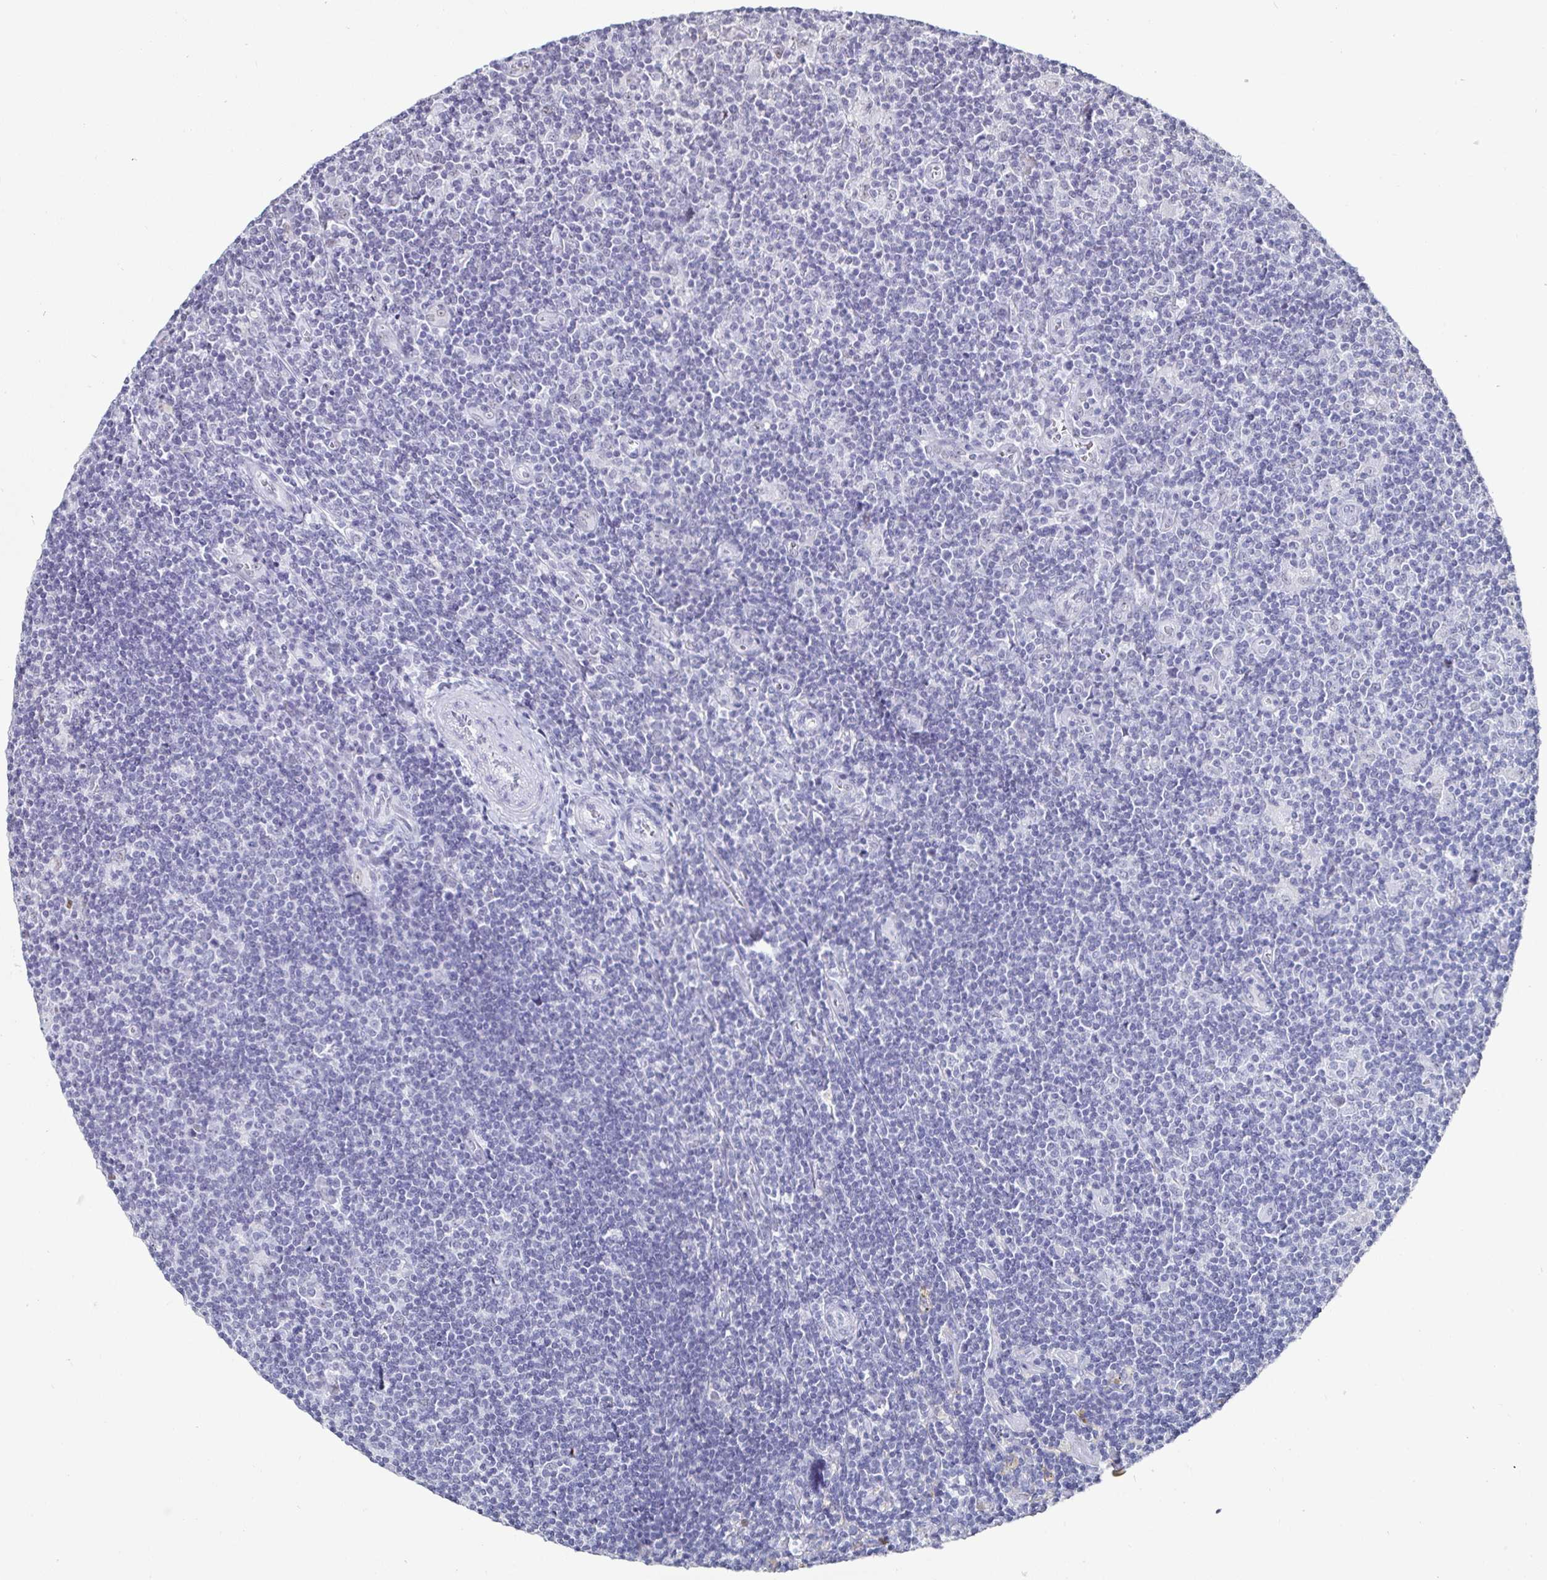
{"staining": {"intensity": "negative", "quantity": "none", "location": "none"}, "tissue": "lymphoma", "cell_type": "Tumor cells", "image_type": "cancer", "snomed": [{"axis": "morphology", "description": "Hodgkin's disease, NOS"}, {"axis": "topography", "description": "Lymph node"}], "caption": "Immunohistochemistry photomicrograph of human lymphoma stained for a protein (brown), which exhibits no expression in tumor cells. Brightfield microscopy of immunohistochemistry (IHC) stained with DAB (3,3'-diaminobenzidine) (brown) and hematoxylin (blue), captured at high magnification.", "gene": "DDX39B", "patient": {"sex": "male", "age": 40}}